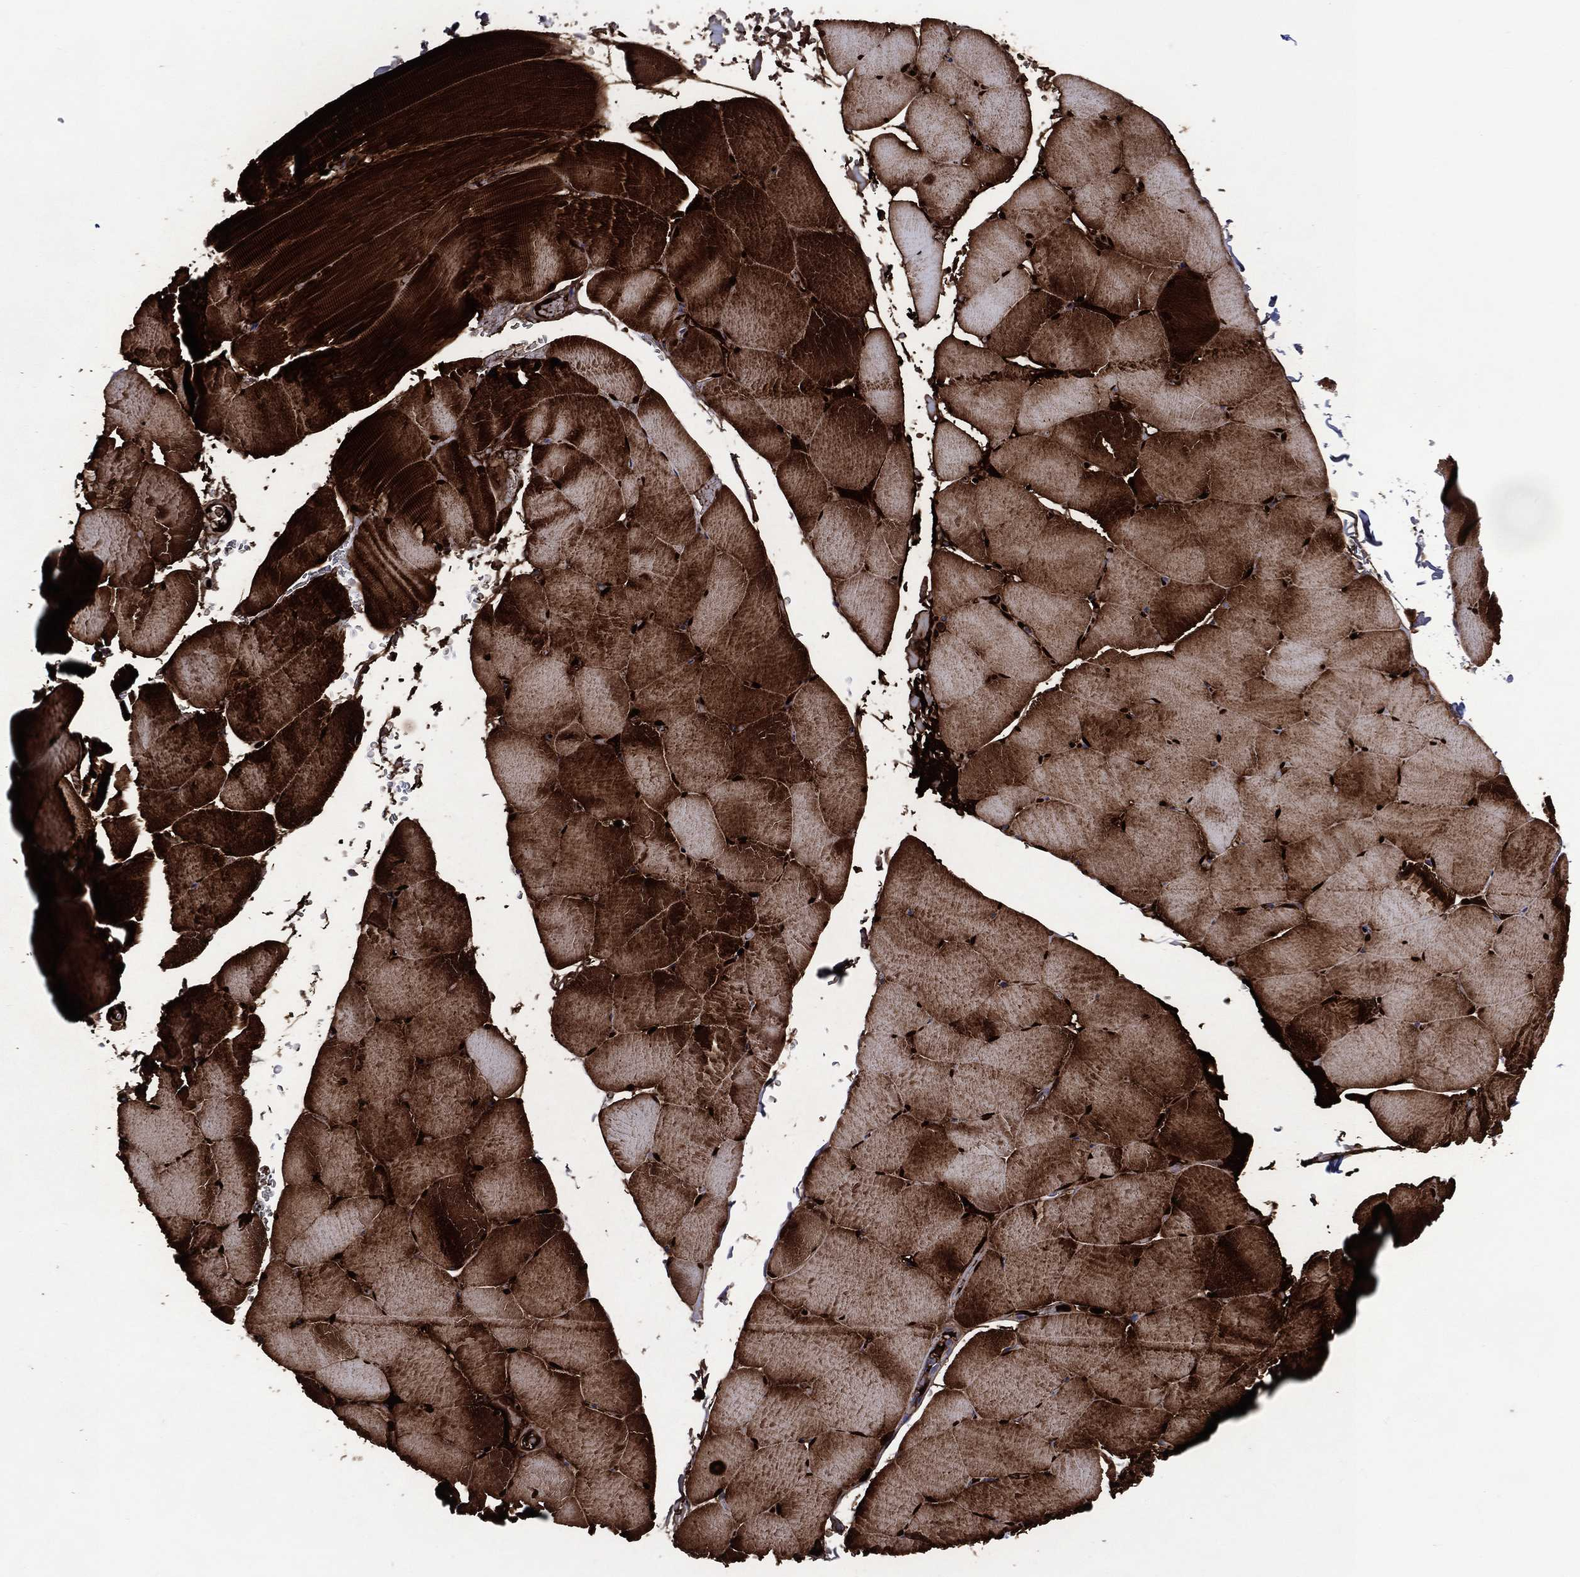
{"staining": {"intensity": "strong", "quantity": ">75%", "location": "cytoplasmic/membranous"}, "tissue": "skeletal muscle", "cell_type": "Myocytes", "image_type": "normal", "snomed": [{"axis": "morphology", "description": "Normal tissue, NOS"}, {"axis": "topography", "description": "Skeletal muscle"}], "caption": "The image displays staining of benign skeletal muscle, revealing strong cytoplasmic/membranous protein positivity (brown color) within myocytes.", "gene": "DNAH6", "patient": {"sex": "female", "age": 37}}